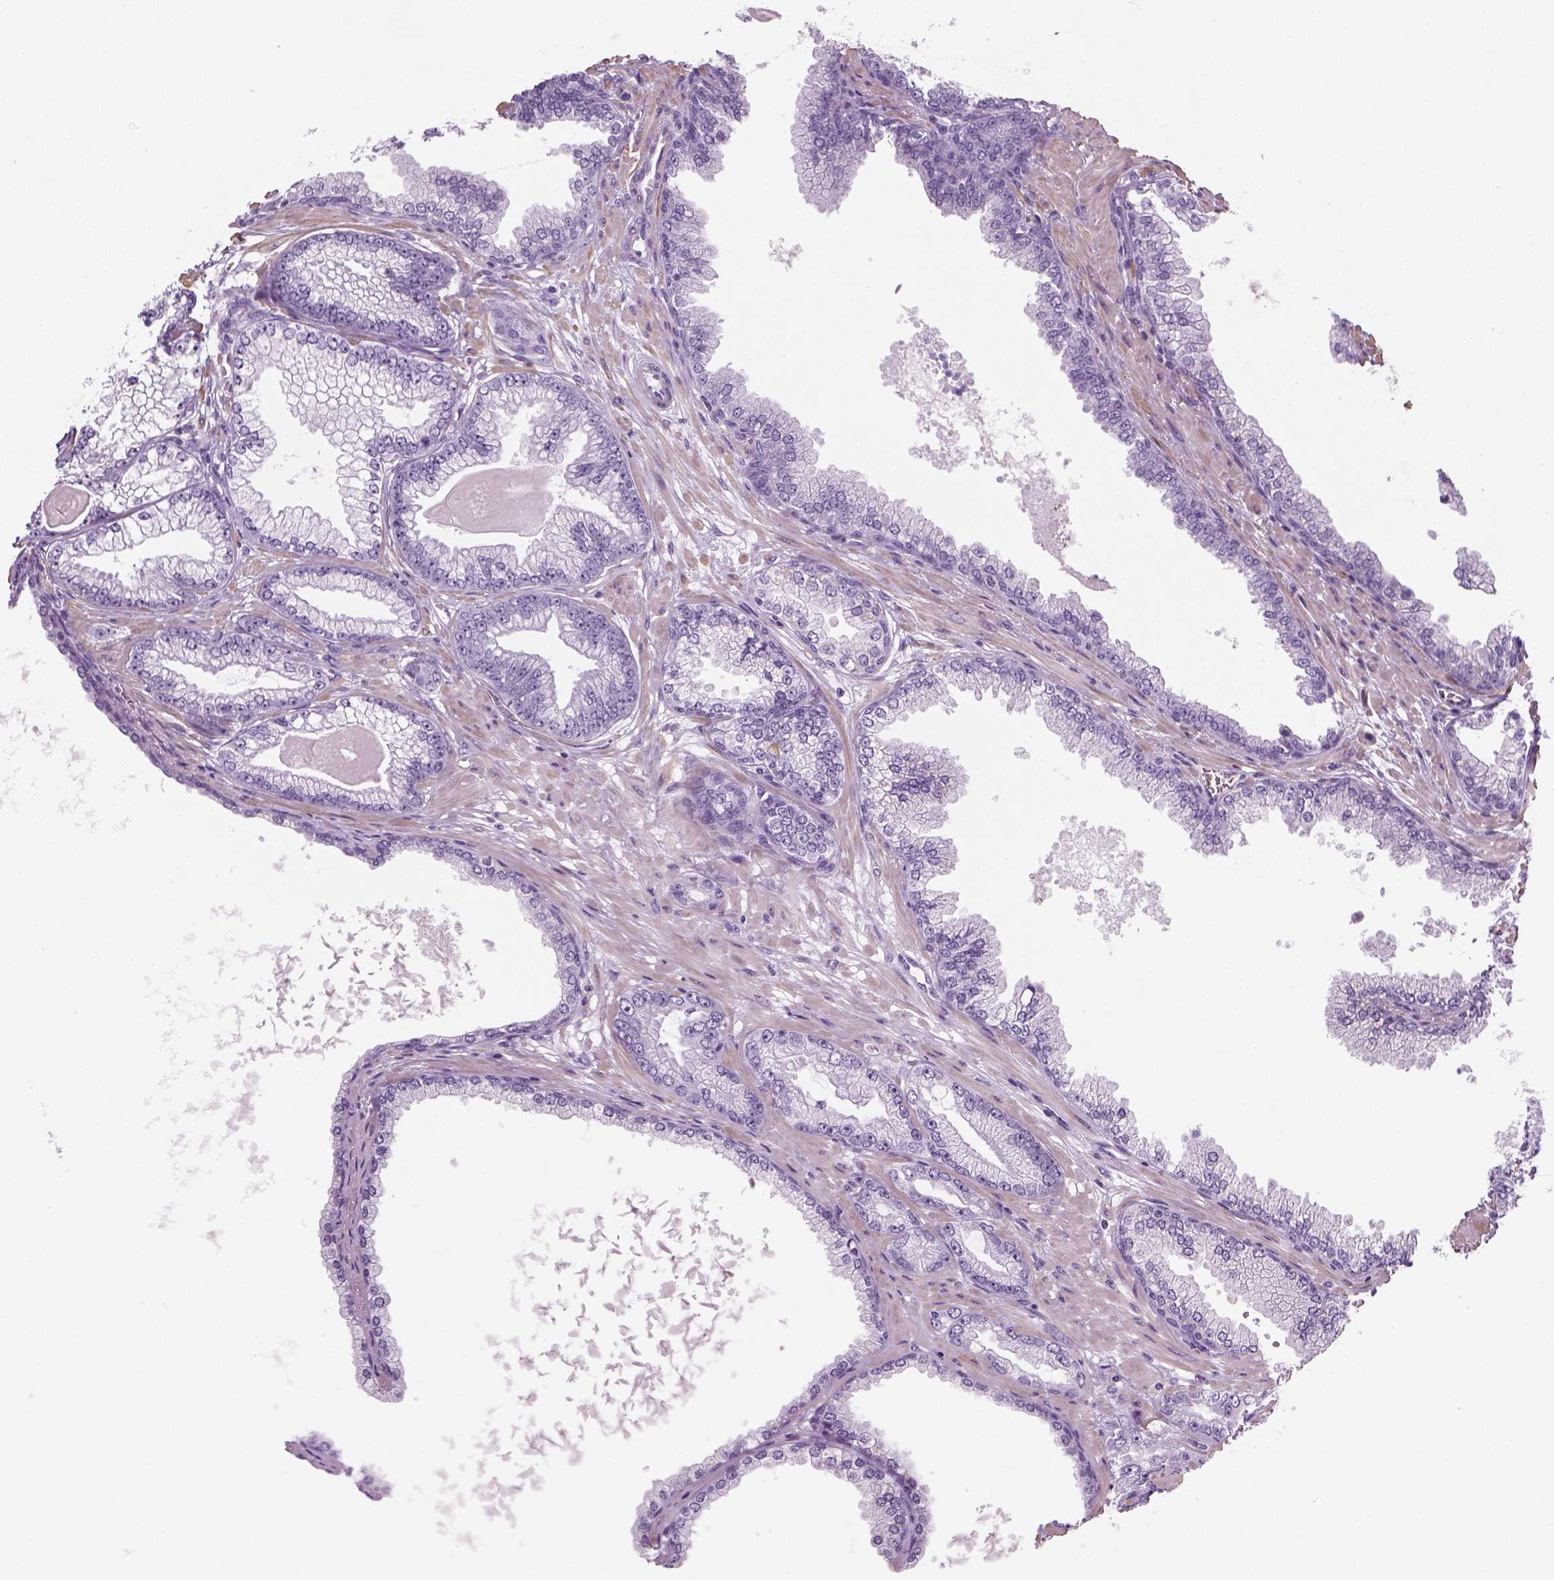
{"staining": {"intensity": "negative", "quantity": "none", "location": "none"}, "tissue": "prostate cancer", "cell_type": "Tumor cells", "image_type": "cancer", "snomed": [{"axis": "morphology", "description": "Adenocarcinoma, Low grade"}, {"axis": "topography", "description": "Prostate"}], "caption": "Immunohistochemical staining of human adenocarcinoma (low-grade) (prostate) displays no significant staining in tumor cells.", "gene": "ZNF865", "patient": {"sex": "male", "age": 64}}